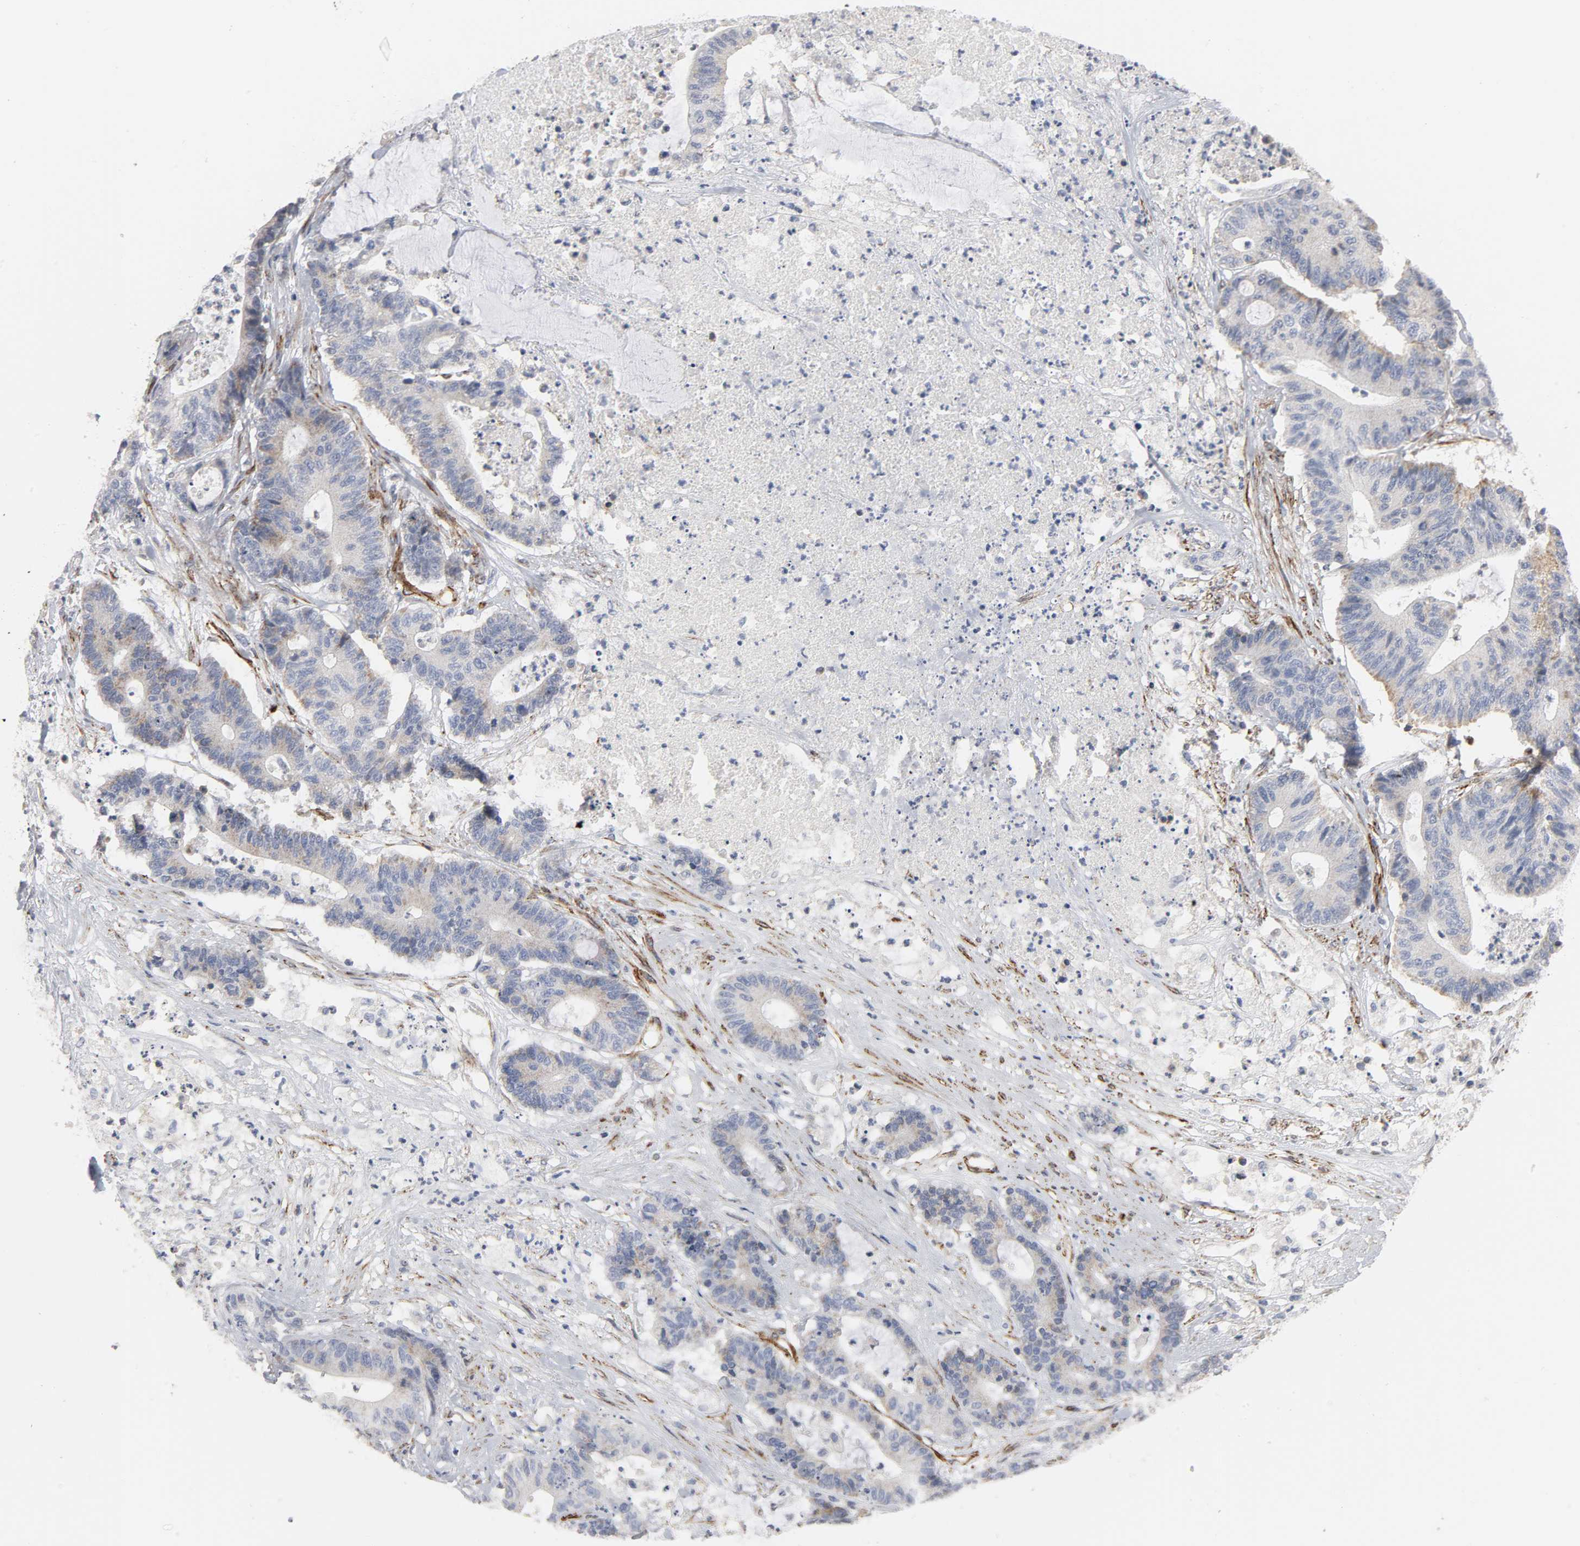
{"staining": {"intensity": "negative", "quantity": "none", "location": "none"}, "tissue": "colorectal cancer", "cell_type": "Tumor cells", "image_type": "cancer", "snomed": [{"axis": "morphology", "description": "Adenocarcinoma, NOS"}, {"axis": "topography", "description": "Colon"}], "caption": "A photomicrograph of human colorectal cancer (adenocarcinoma) is negative for staining in tumor cells.", "gene": "GNG2", "patient": {"sex": "female", "age": 84}}